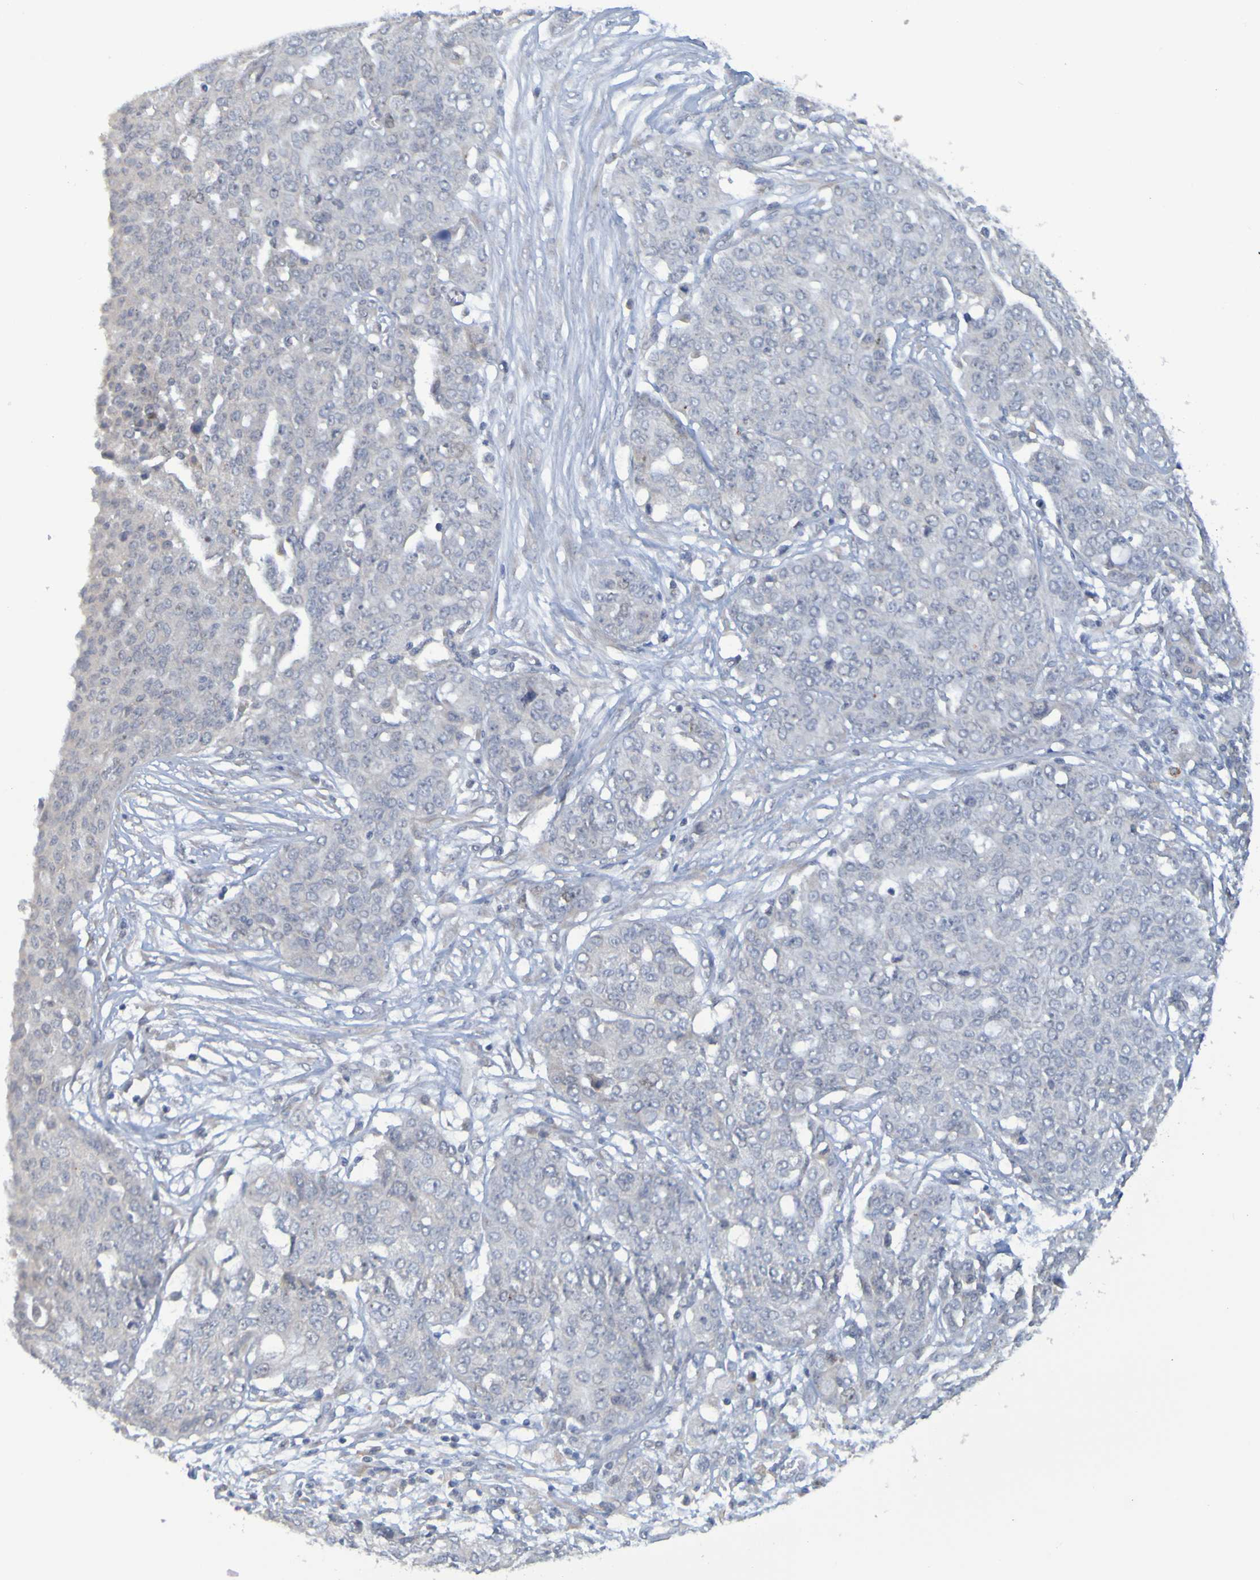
{"staining": {"intensity": "negative", "quantity": "none", "location": "none"}, "tissue": "ovarian cancer", "cell_type": "Tumor cells", "image_type": "cancer", "snomed": [{"axis": "morphology", "description": "Cystadenocarcinoma, serous, NOS"}, {"axis": "topography", "description": "Soft tissue"}, {"axis": "topography", "description": "Ovary"}], "caption": "Tumor cells are negative for protein expression in human serous cystadenocarcinoma (ovarian).", "gene": "LILRB5", "patient": {"sex": "female", "age": 57}}